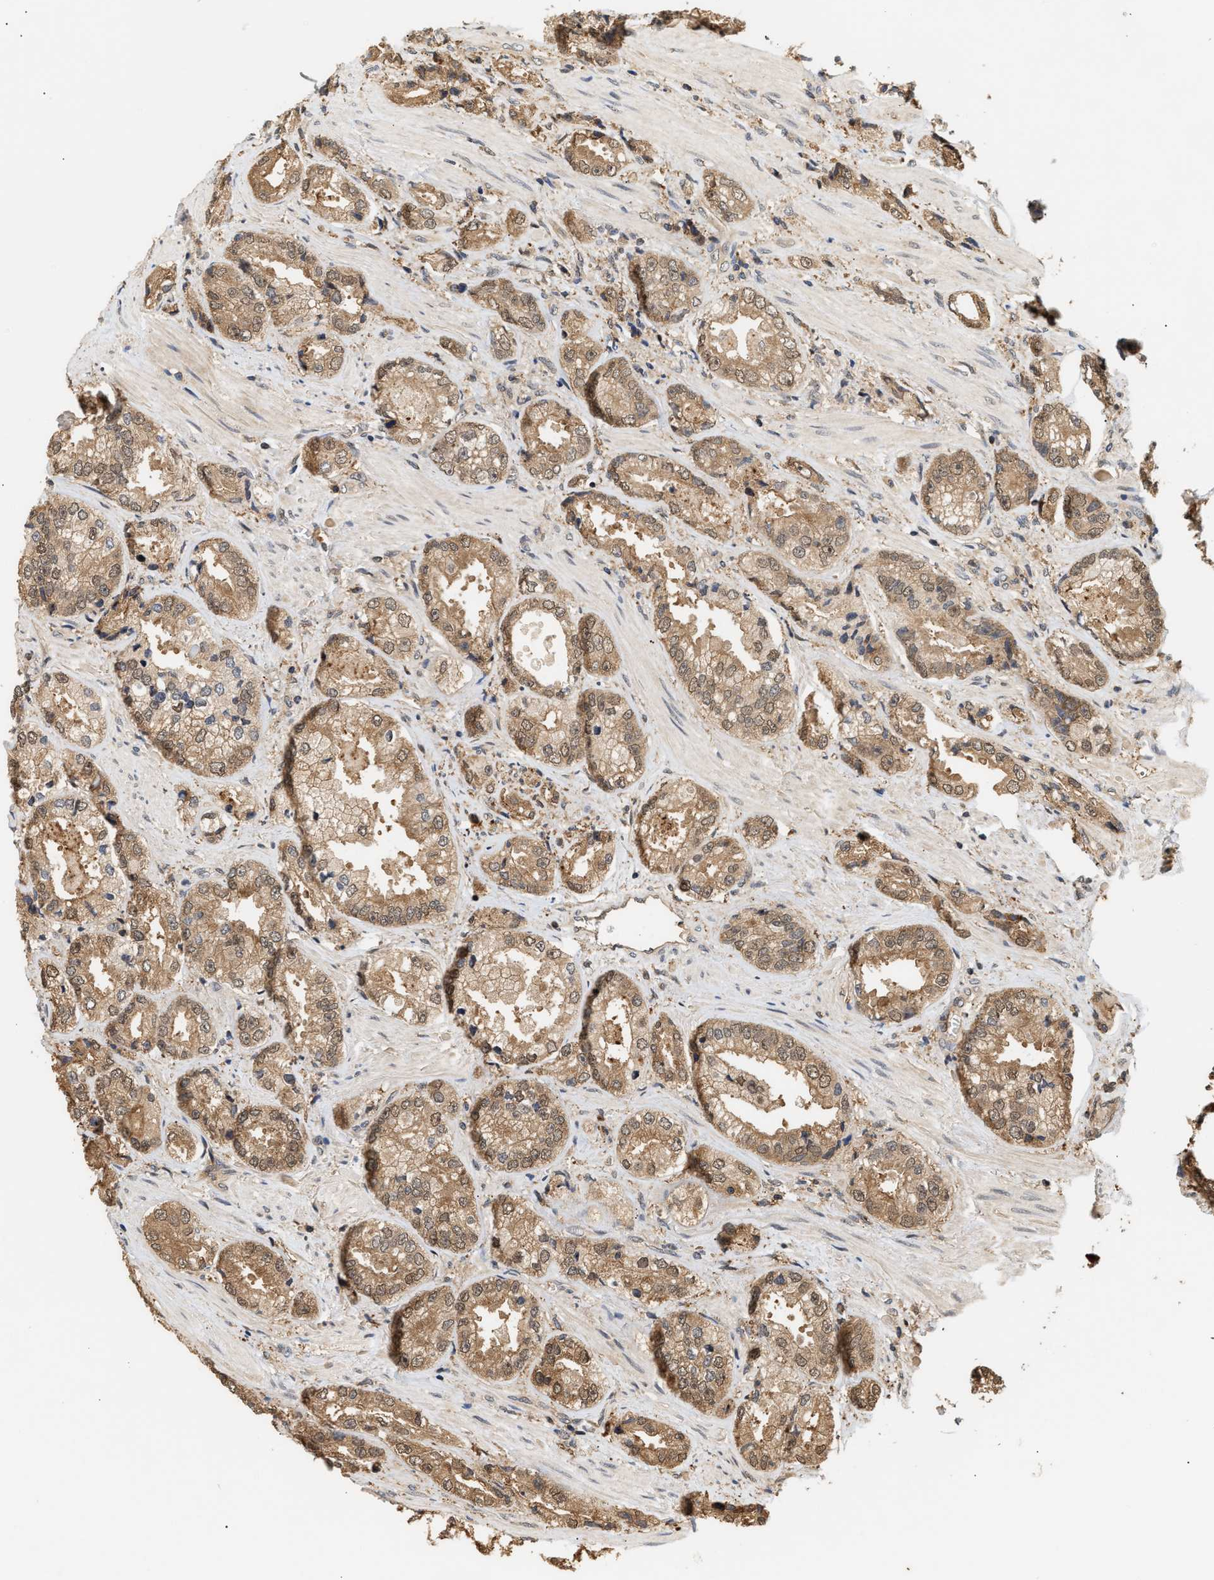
{"staining": {"intensity": "moderate", "quantity": ">75%", "location": "cytoplasmic/membranous,nuclear"}, "tissue": "prostate cancer", "cell_type": "Tumor cells", "image_type": "cancer", "snomed": [{"axis": "morphology", "description": "Adenocarcinoma, High grade"}, {"axis": "topography", "description": "Prostate"}], "caption": "Protein expression analysis of high-grade adenocarcinoma (prostate) shows moderate cytoplasmic/membranous and nuclear expression in about >75% of tumor cells. (DAB (3,3'-diaminobenzidine) IHC, brown staining for protein, blue staining for nuclei).", "gene": "ABHD5", "patient": {"sex": "male", "age": 61}}